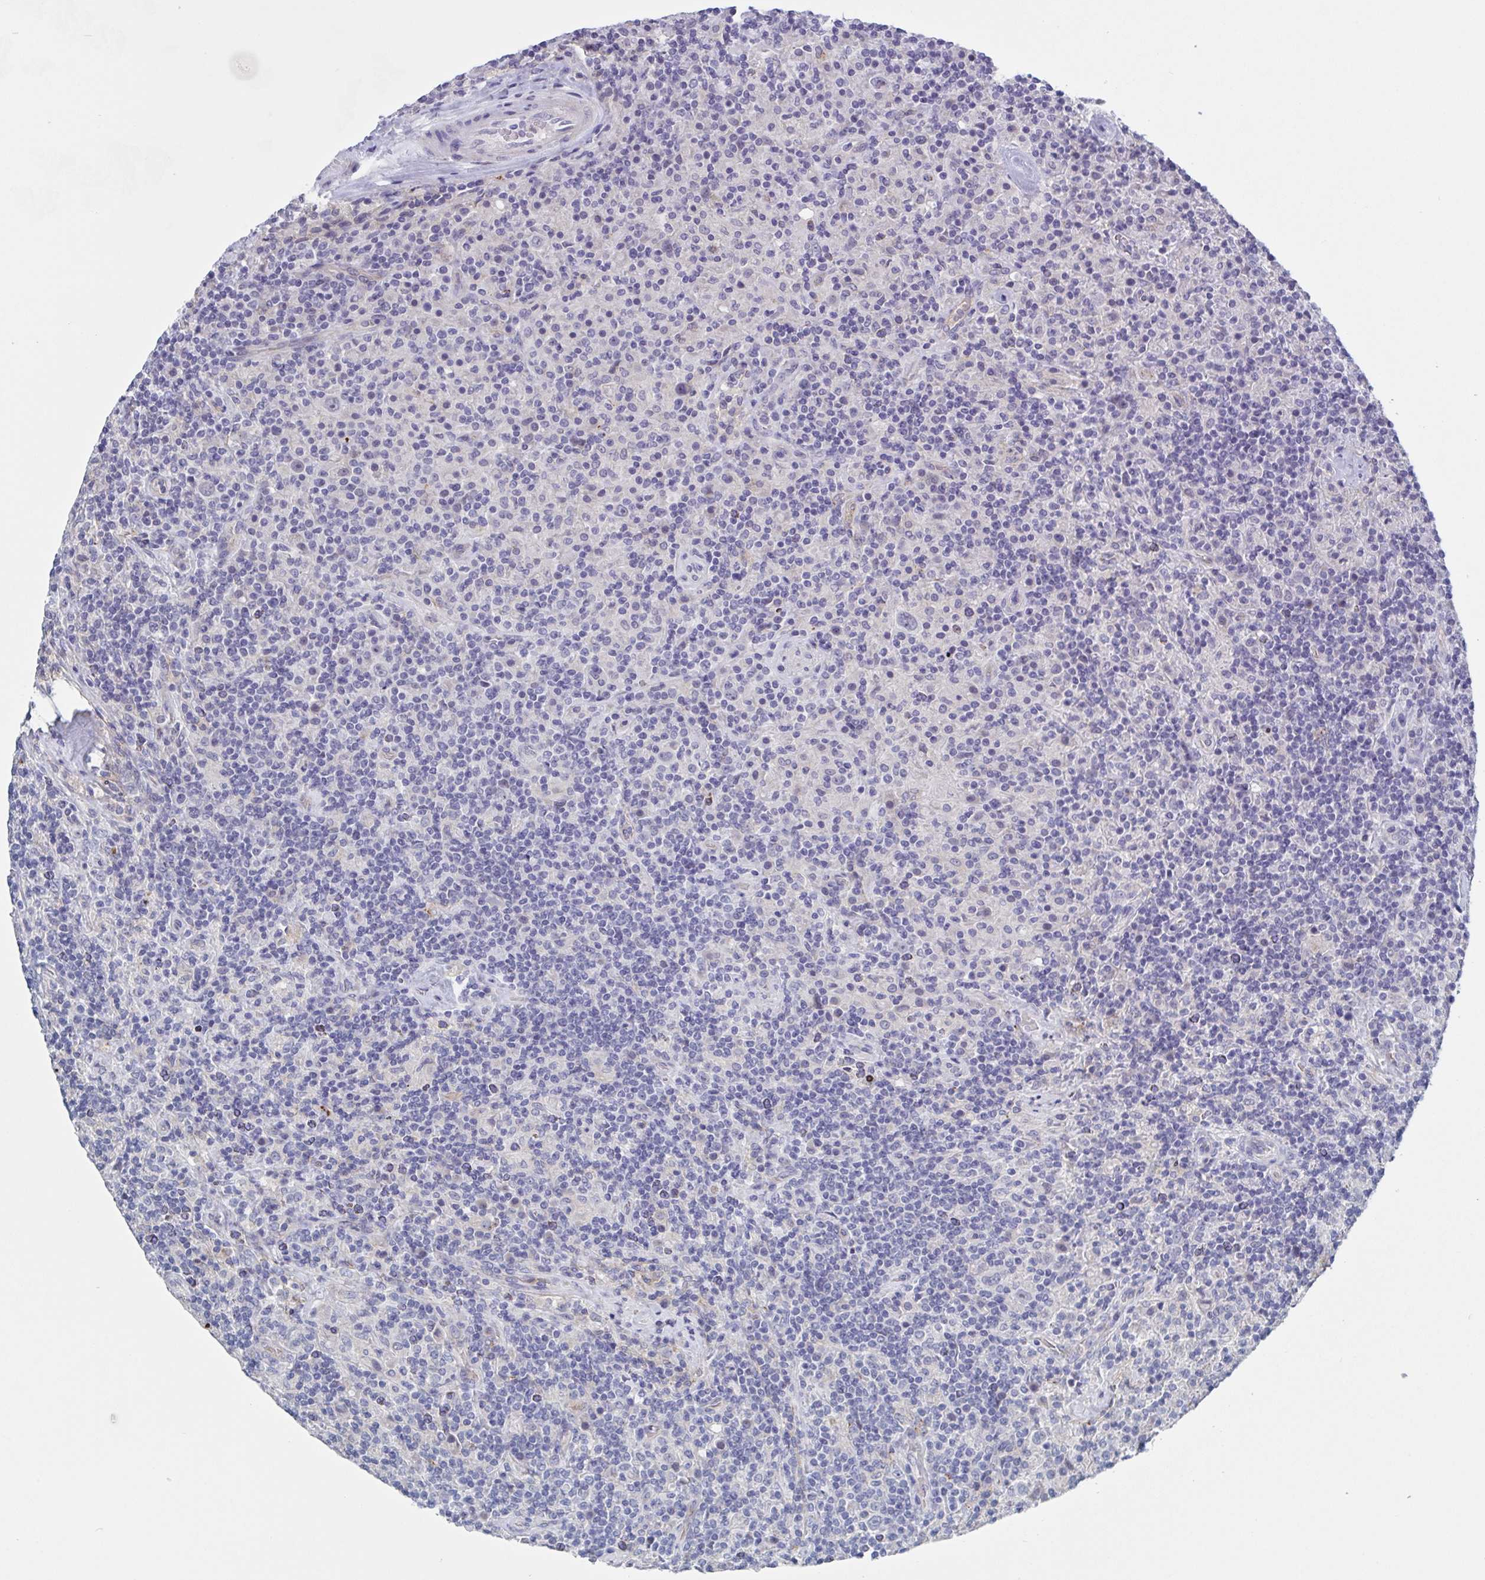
{"staining": {"intensity": "negative", "quantity": "none", "location": "none"}, "tissue": "lymphoma", "cell_type": "Tumor cells", "image_type": "cancer", "snomed": [{"axis": "morphology", "description": "Hodgkin's disease, NOS"}, {"axis": "topography", "description": "Lymph node"}], "caption": "The immunohistochemistry micrograph has no significant positivity in tumor cells of Hodgkin's disease tissue.", "gene": "ST14", "patient": {"sex": "male", "age": 70}}